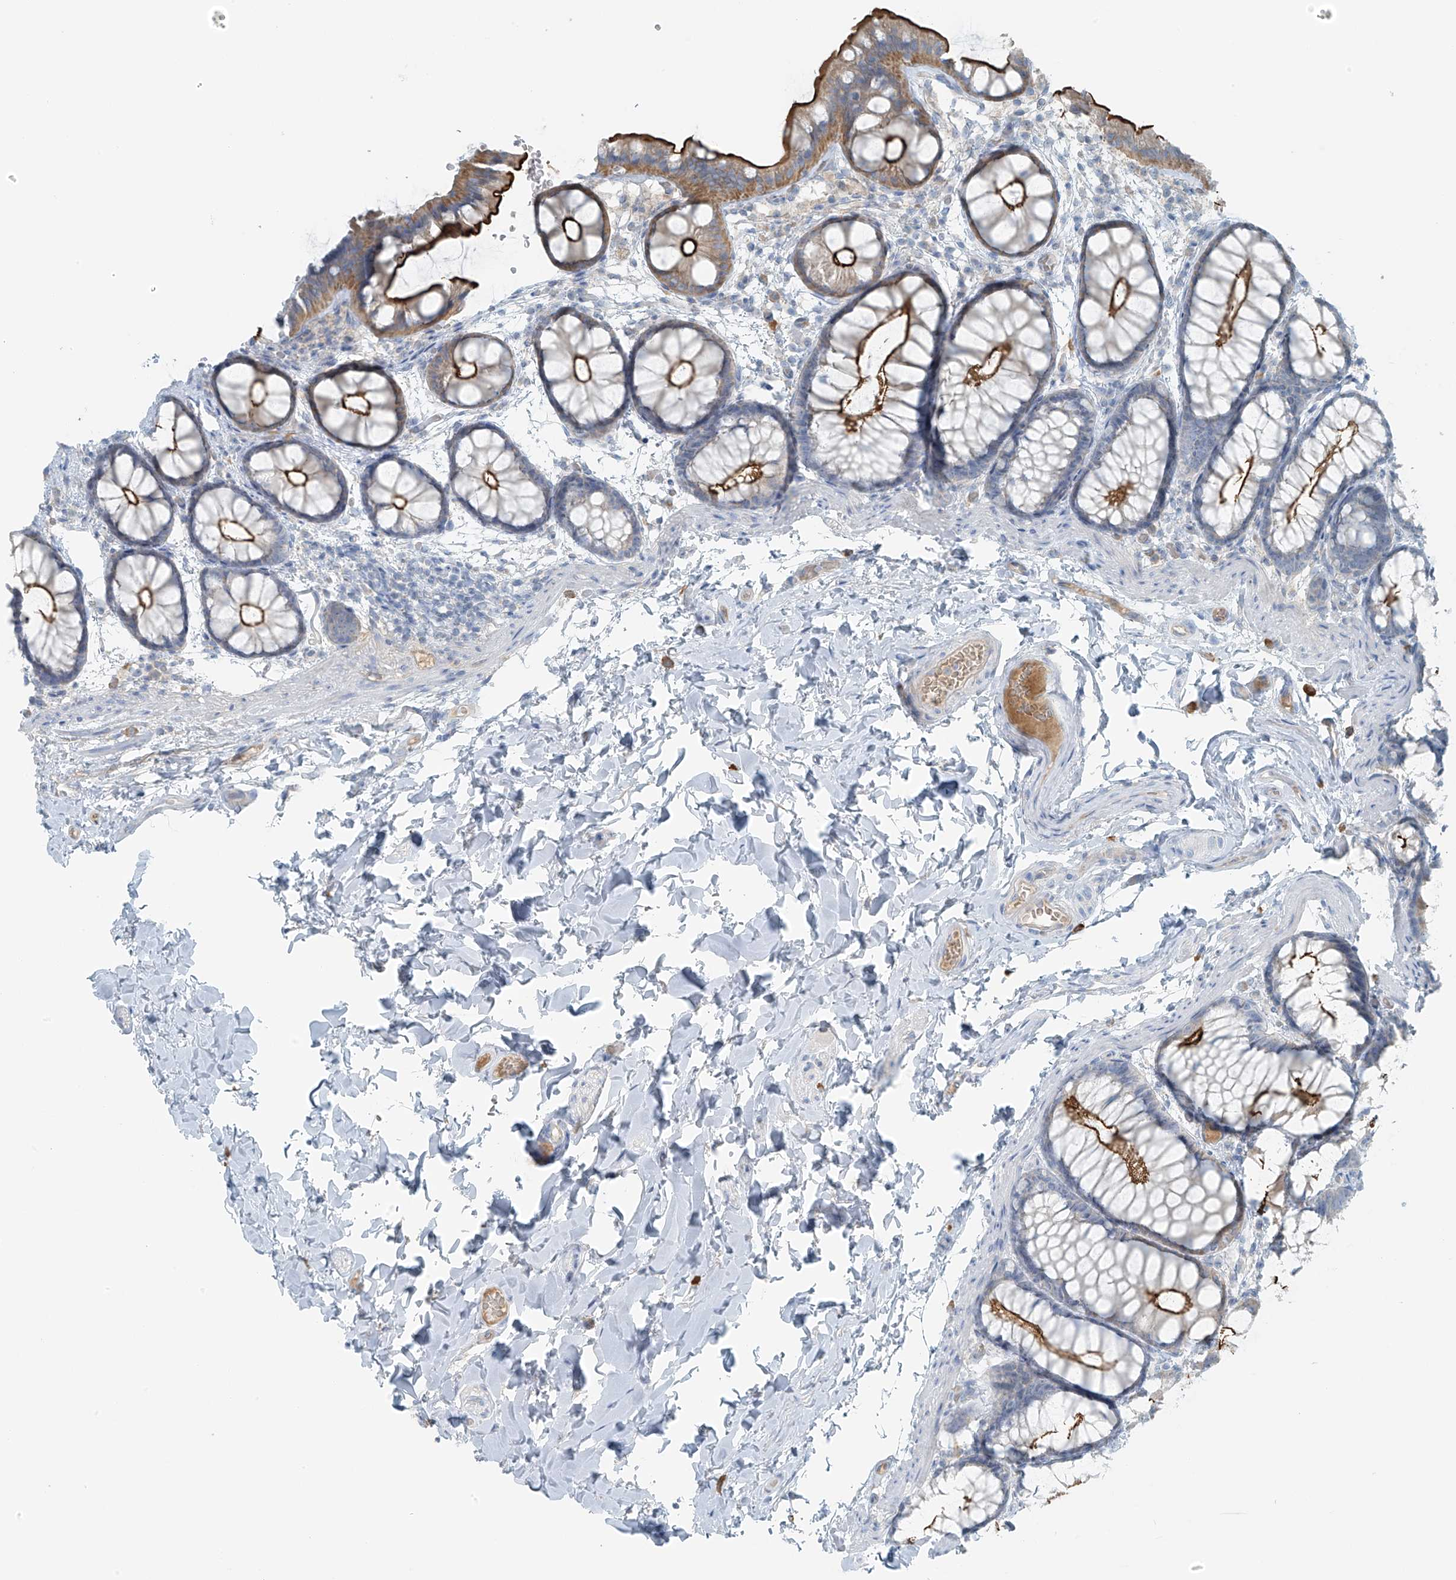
{"staining": {"intensity": "weak", "quantity": ">75%", "location": "cytoplasmic/membranous"}, "tissue": "colon", "cell_type": "Endothelial cells", "image_type": "normal", "snomed": [{"axis": "morphology", "description": "Normal tissue, NOS"}, {"axis": "topography", "description": "Colon"}], "caption": "Immunohistochemical staining of benign human colon shows >75% levels of weak cytoplasmic/membranous protein staining in approximately >75% of endothelial cells.", "gene": "FAM131C", "patient": {"sex": "male", "age": 47}}